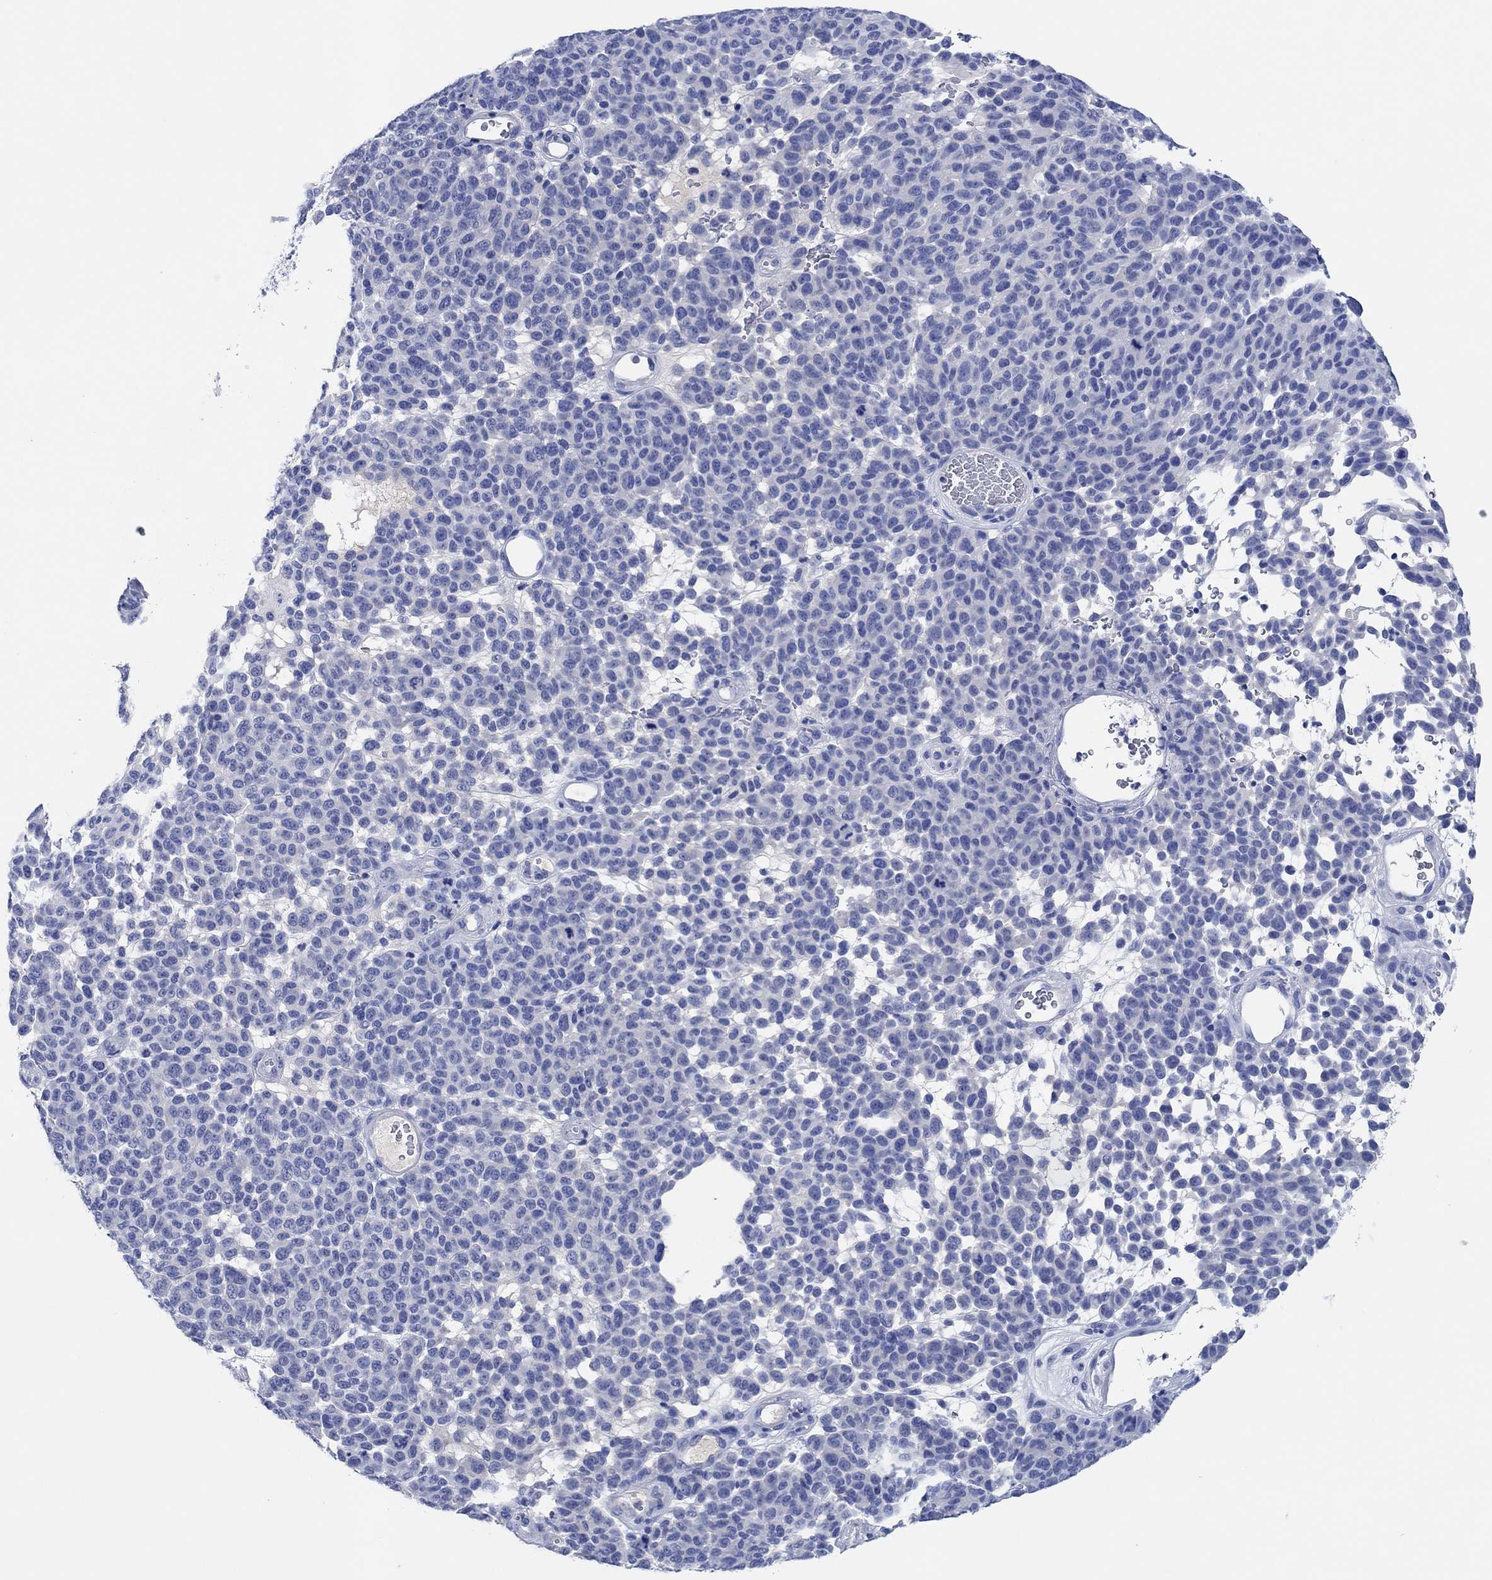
{"staining": {"intensity": "negative", "quantity": "none", "location": "none"}, "tissue": "melanoma", "cell_type": "Tumor cells", "image_type": "cancer", "snomed": [{"axis": "morphology", "description": "Malignant melanoma, NOS"}, {"axis": "topography", "description": "Skin"}], "caption": "DAB (3,3'-diaminobenzidine) immunohistochemical staining of human malignant melanoma demonstrates no significant expression in tumor cells.", "gene": "CPNE6", "patient": {"sex": "male", "age": 59}}